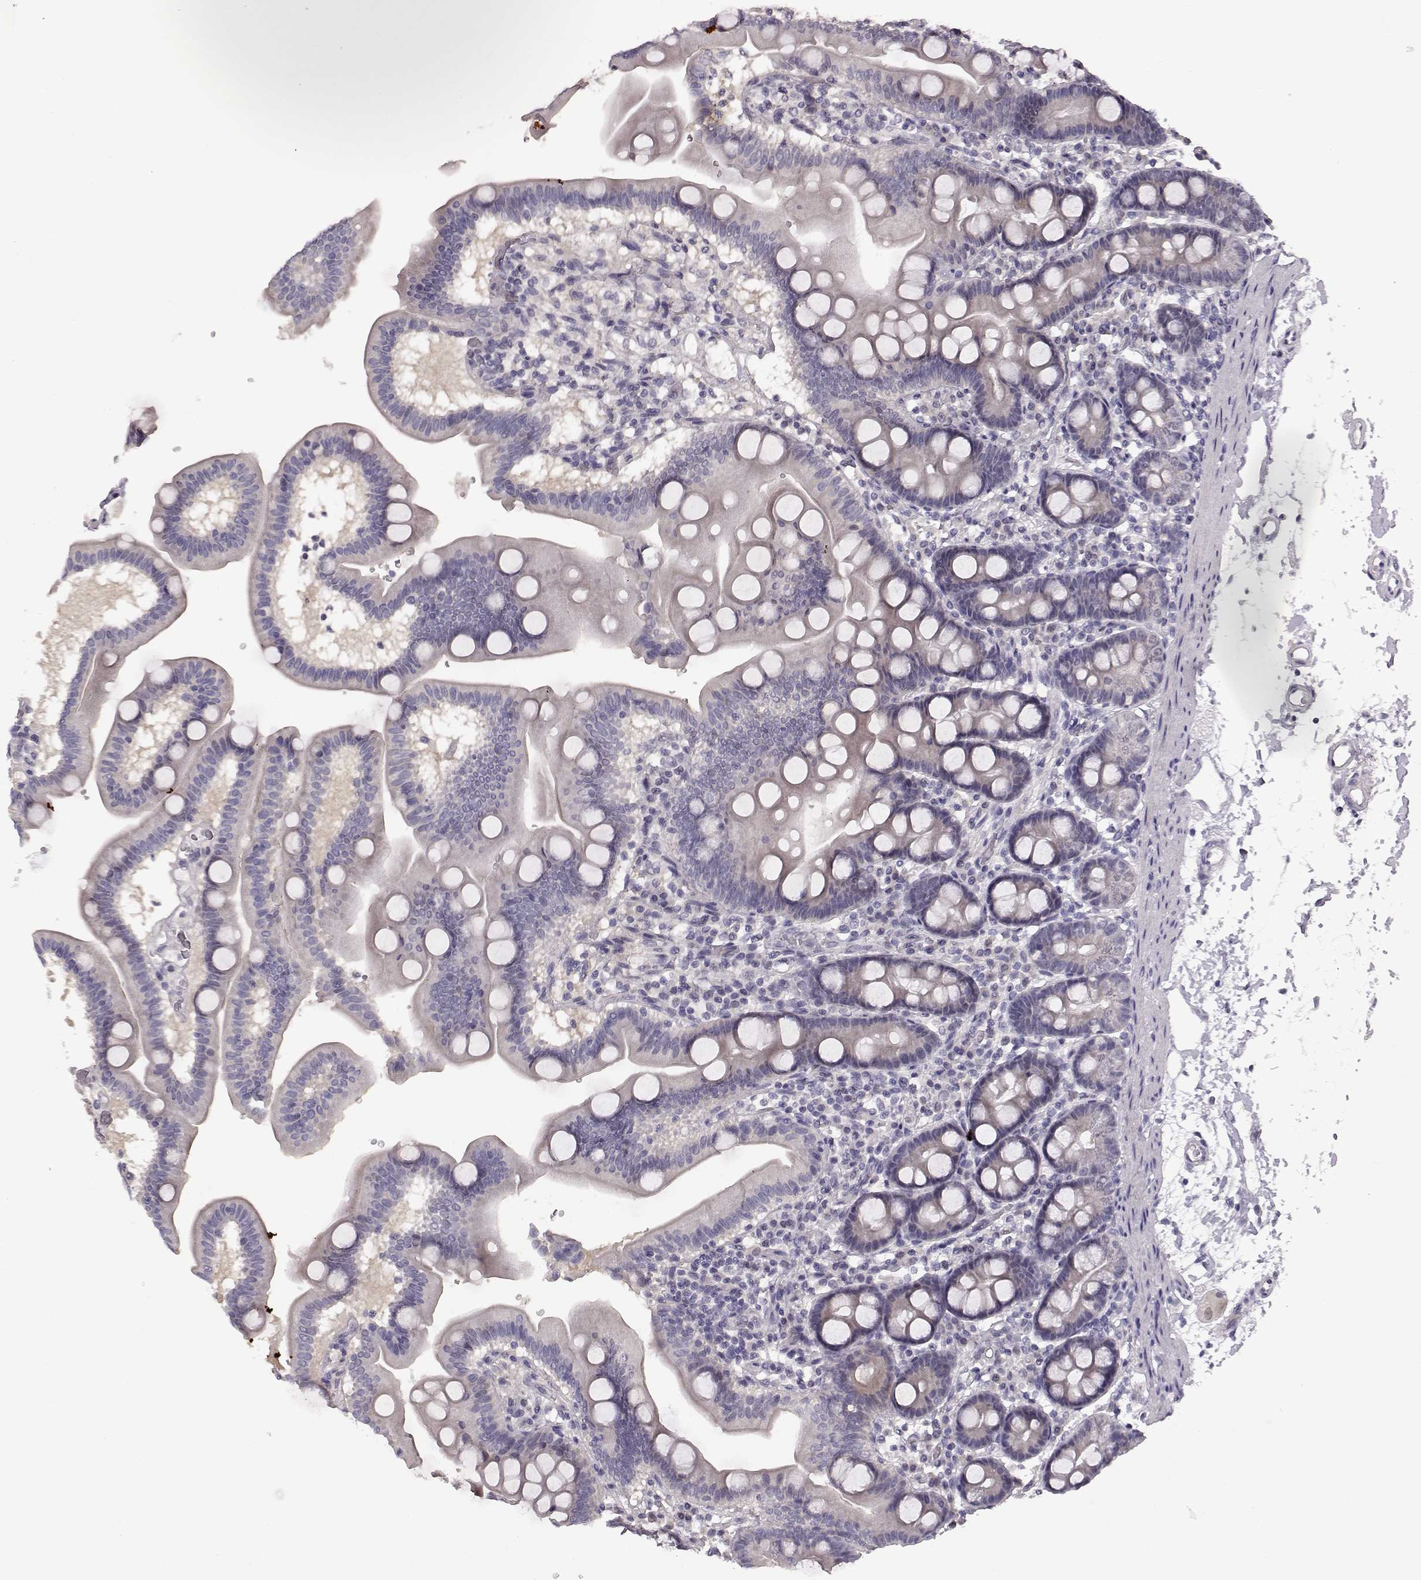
{"staining": {"intensity": "weak", "quantity": "<25%", "location": "cytoplasmic/membranous"}, "tissue": "duodenum", "cell_type": "Glandular cells", "image_type": "normal", "snomed": [{"axis": "morphology", "description": "Normal tissue, NOS"}, {"axis": "topography", "description": "Pancreas"}, {"axis": "topography", "description": "Duodenum"}], "caption": "This is a micrograph of immunohistochemistry staining of unremarkable duodenum, which shows no expression in glandular cells.", "gene": "C10orf62", "patient": {"sex": "male", "age": 59}}